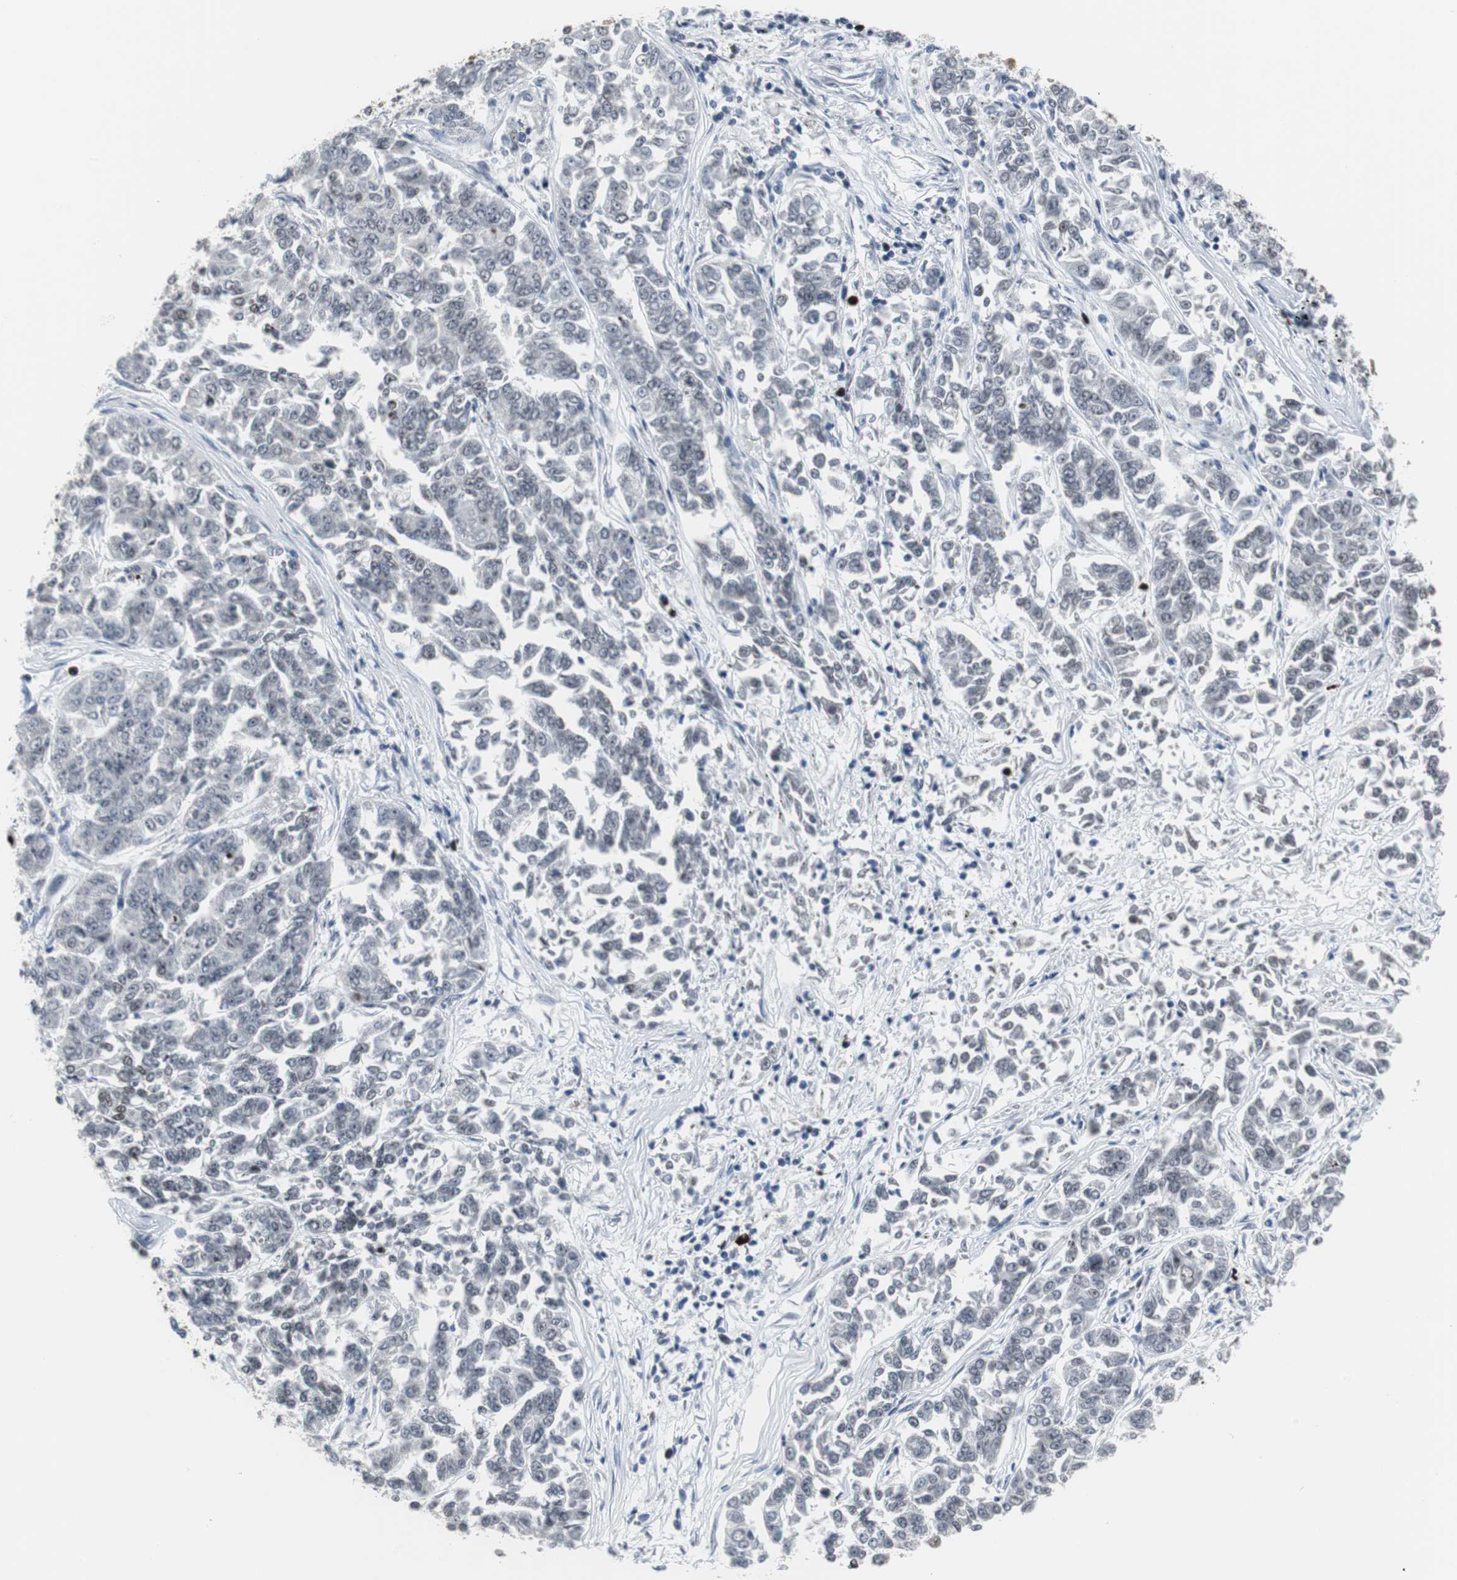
{"staining": {"intensity": "negative", "quantity": "none", "location": "none"}, "tissue": "lung cancer", "cell_type": "Tumor cells", "image_type": "cancer", "snomed": [{"axis": "morphology", "description": "Adenocarcinoma, NOS"}, {"axis": "topography", "description": "Lung"}], "caption": "High magnification brightfield microscopy of lung cancer (adenocarcinoma) stained with DAB (brown) and counterstained with hematoxylin (blue): tumor cells show no significant expression. (Immunohistochemistry (ihc), brightfield microscopy, high magnification).", "gene": "DOK1", "patient": {"sex": "male", "age": 84}}